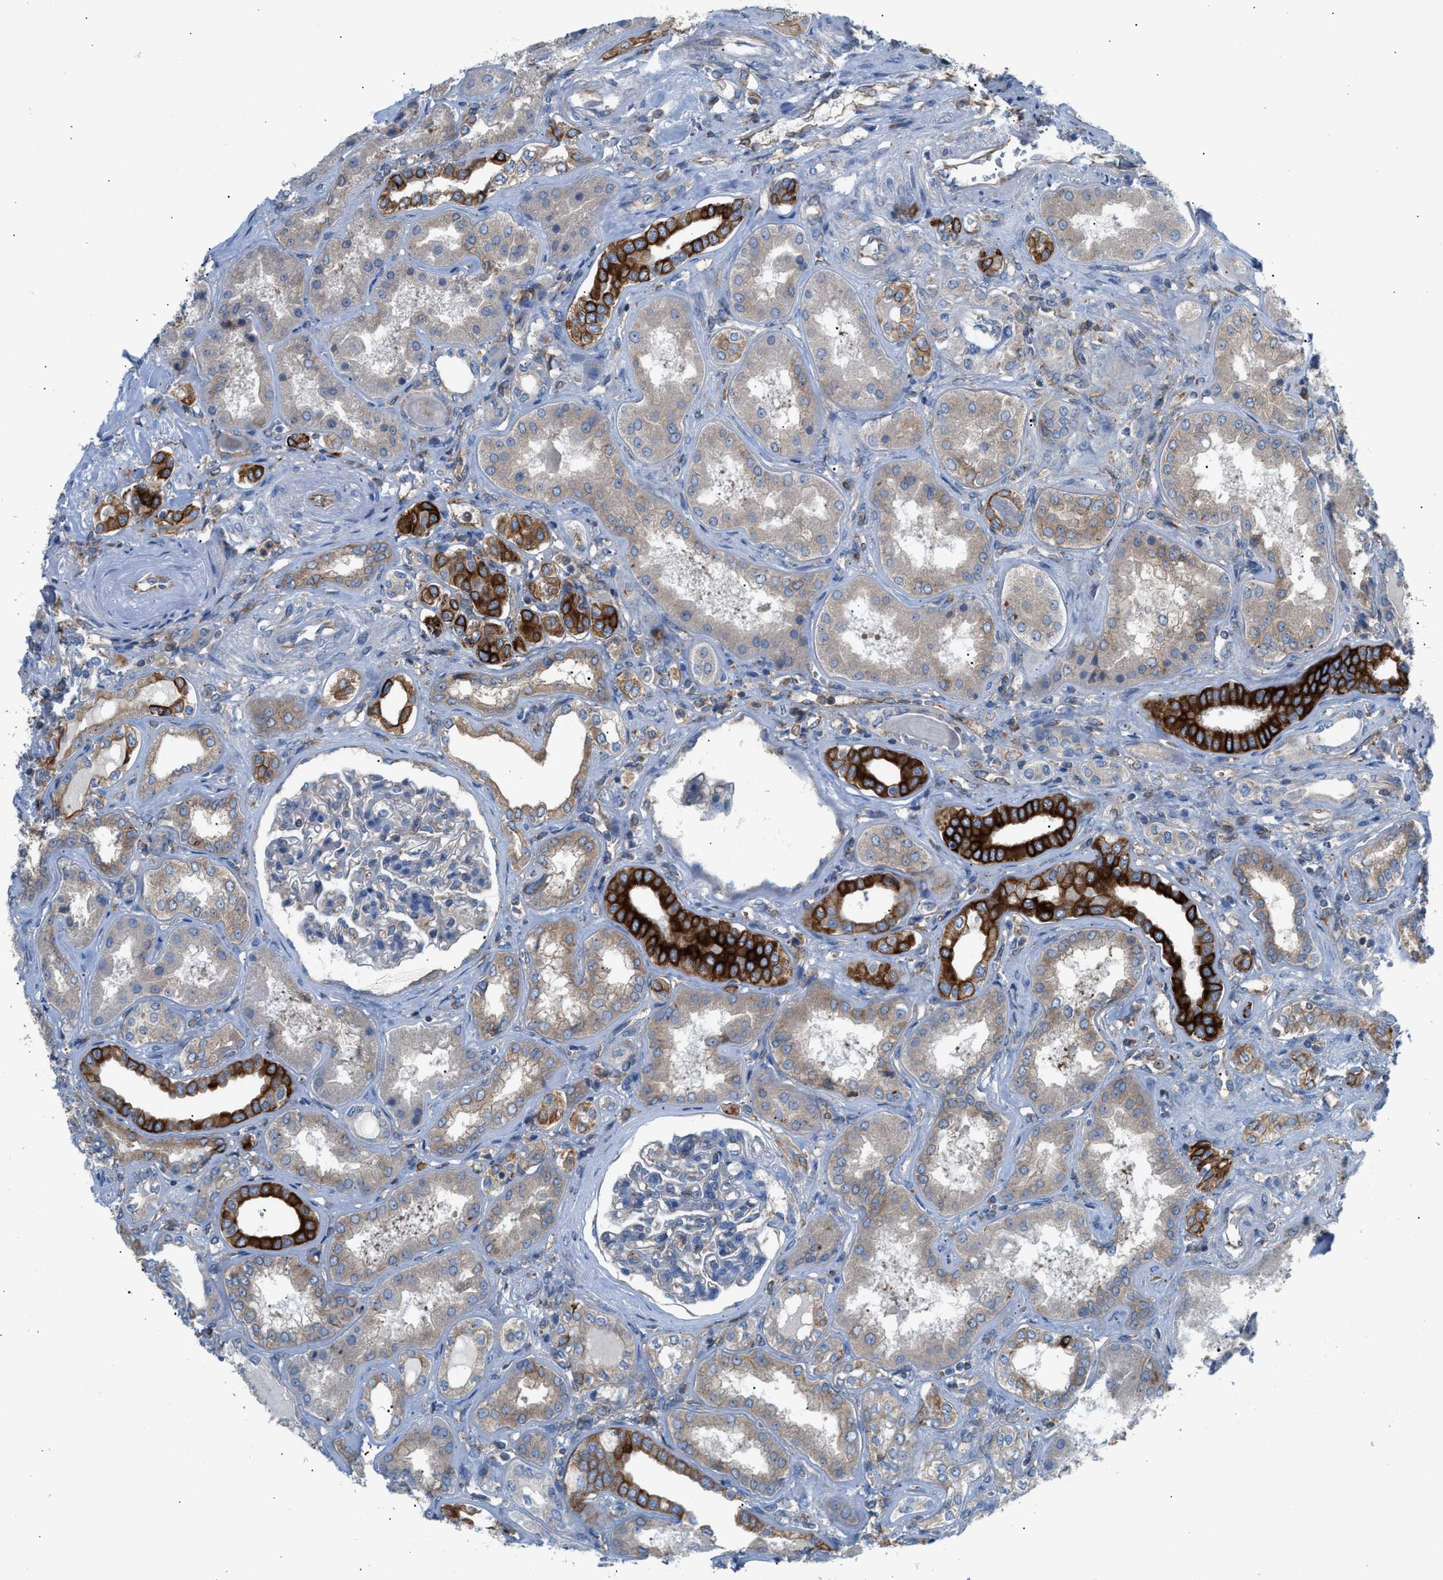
{"staining": {"intensity": "weak", "quantity": "<25%", "location": "cytoplasmic/membranous"}, "tissue": "kidney", "cell_type": "Cells in glomeruli", "image_type": "normal", "snomed": [{"axis": "morphology", "description": "Normal tissue, NOS"}, {"axis": "topography", "description": "Kidney"}], "caption": "A high-resolution photomicrograph shows immunohistochemistry (IHC) staining of unremarkable kidney, which shows no significant staining in cells in glomeruli. Nuclei are stained in blue.", "gene": "TBC1D15", "patient": {"sex": "female", "age": 56}}